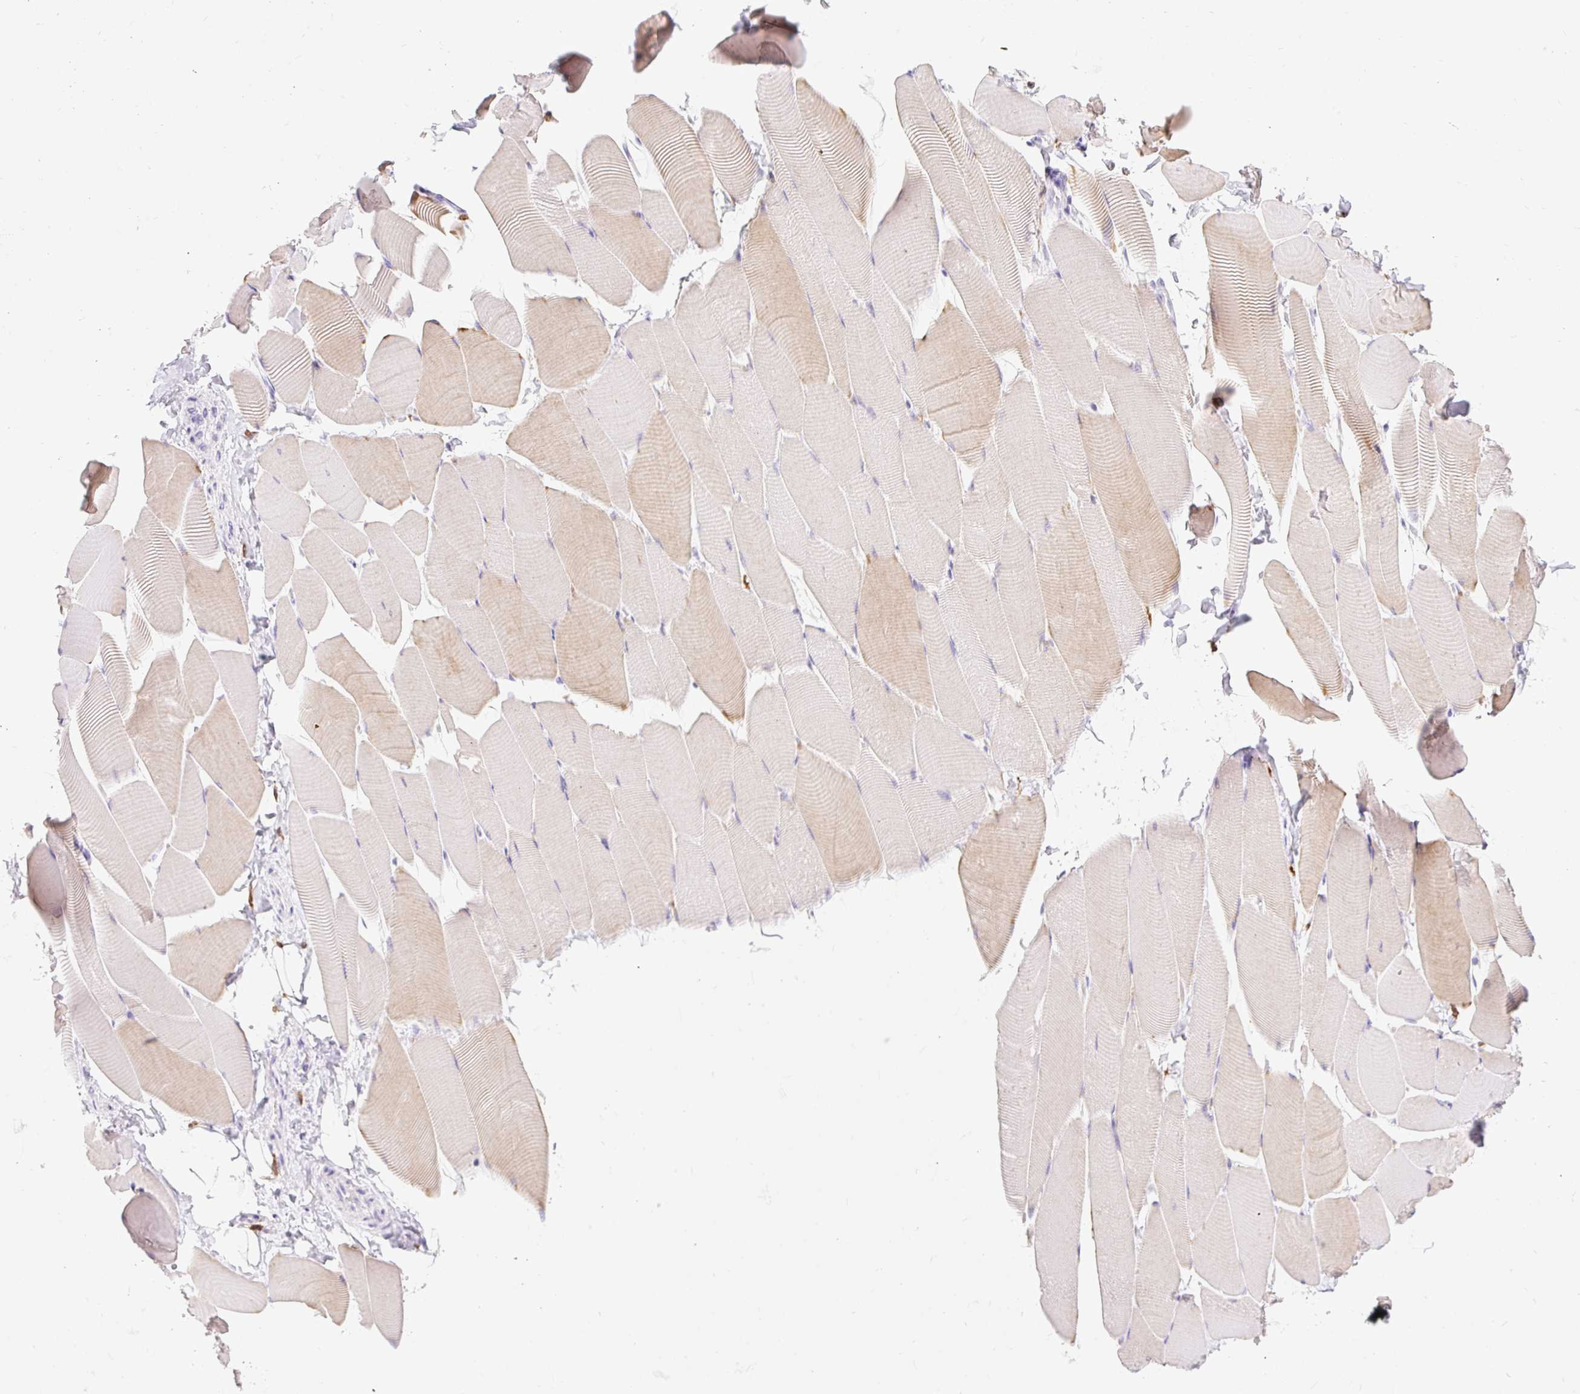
{"staining": {"intensity": "weak", "quantity": "25%-75%", "location": "cytoplasmic/membranous"}, "tissue": "skeletal muscle", "cell_type": "Myocytes", "image_type": "normal", "snomed": [{"axis": "morphology", "description": "Normal tissue, NOS"}, {"axis": "topography", "description": "Skeletal muscle"}], "caption": "Protein expression by immunohistochemistry (IHC) reveals weak cytoplasmic/membranous expression in approximately 25%-75% of myocytes in unremarkable skeletal muscle. The staining is performed using DAB brown chromogen to label protein expression. The nuclei are counter-stained blue using hematoxylin.", "gene": "SIGLEC1", "patient": {"sex": "male", "age": 25}}